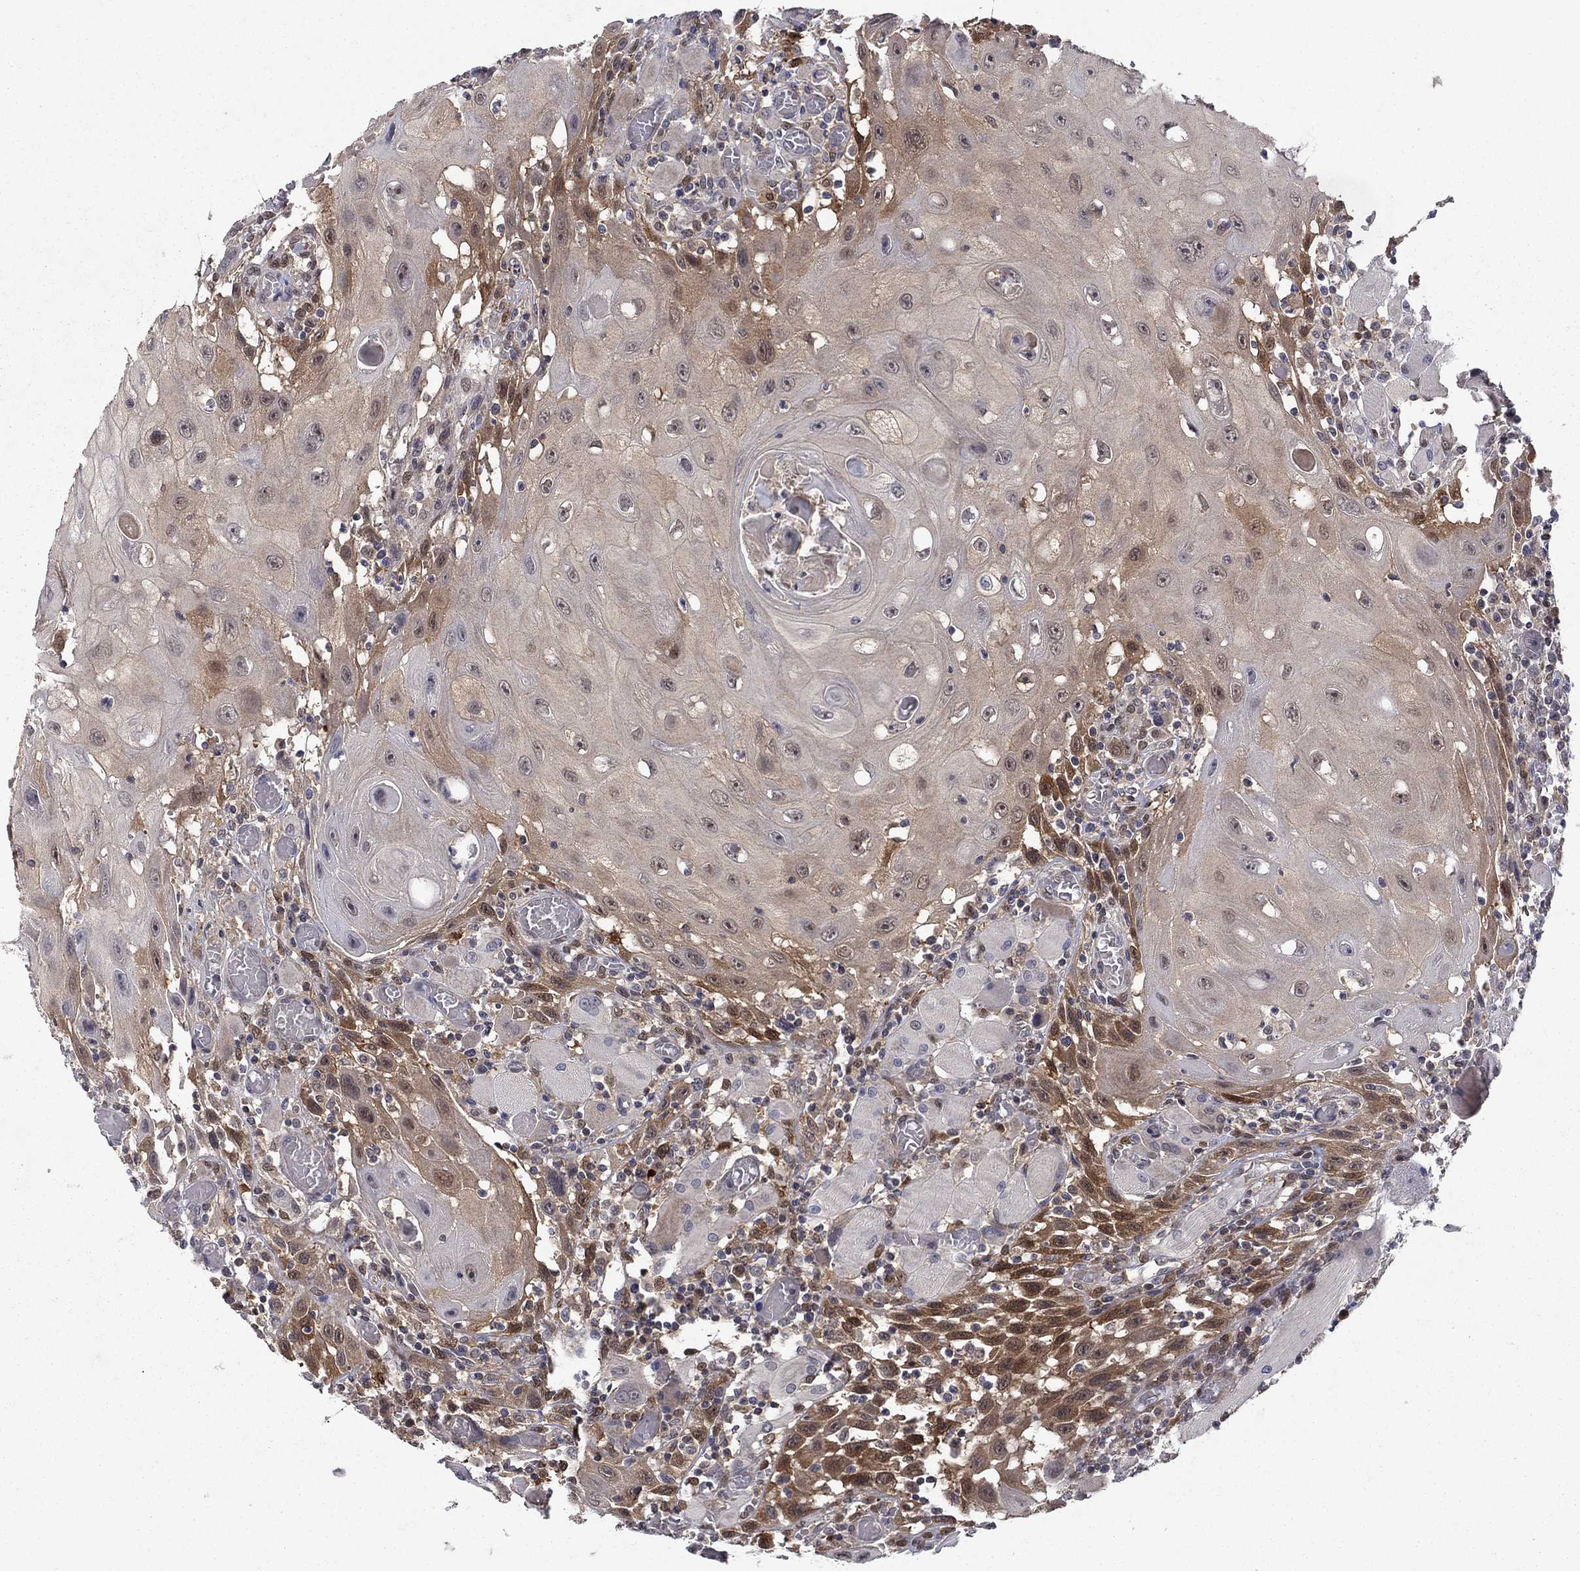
{"staining": {"intensity": "moderate", "quantity": "<25%", "location": "cytoplasmic/membranous,nuclear"}, "tissue": "head and neck cancer", "cell_type": "Tumor cells", "image_type": "cancer", "snomed": [{"axis": "morphology", "description": "Normal tissue, NOS"}, {"axis": "morphology", "description": "Squamous cell carcinoma, NOS"}, {"axis": "topography", "description": "Oral tissue"}, {"axis": "topography", "description": "Head-Neck"}], "caption": "Tumor cells show low levels of moderate cytoplasmic/membranous and nuclear staining in approximately <25% of cells in head and neck cancer (squamous cell carcinoma).", "gene": "CBR1", "patient": {"sex": "male", "age": 71}}